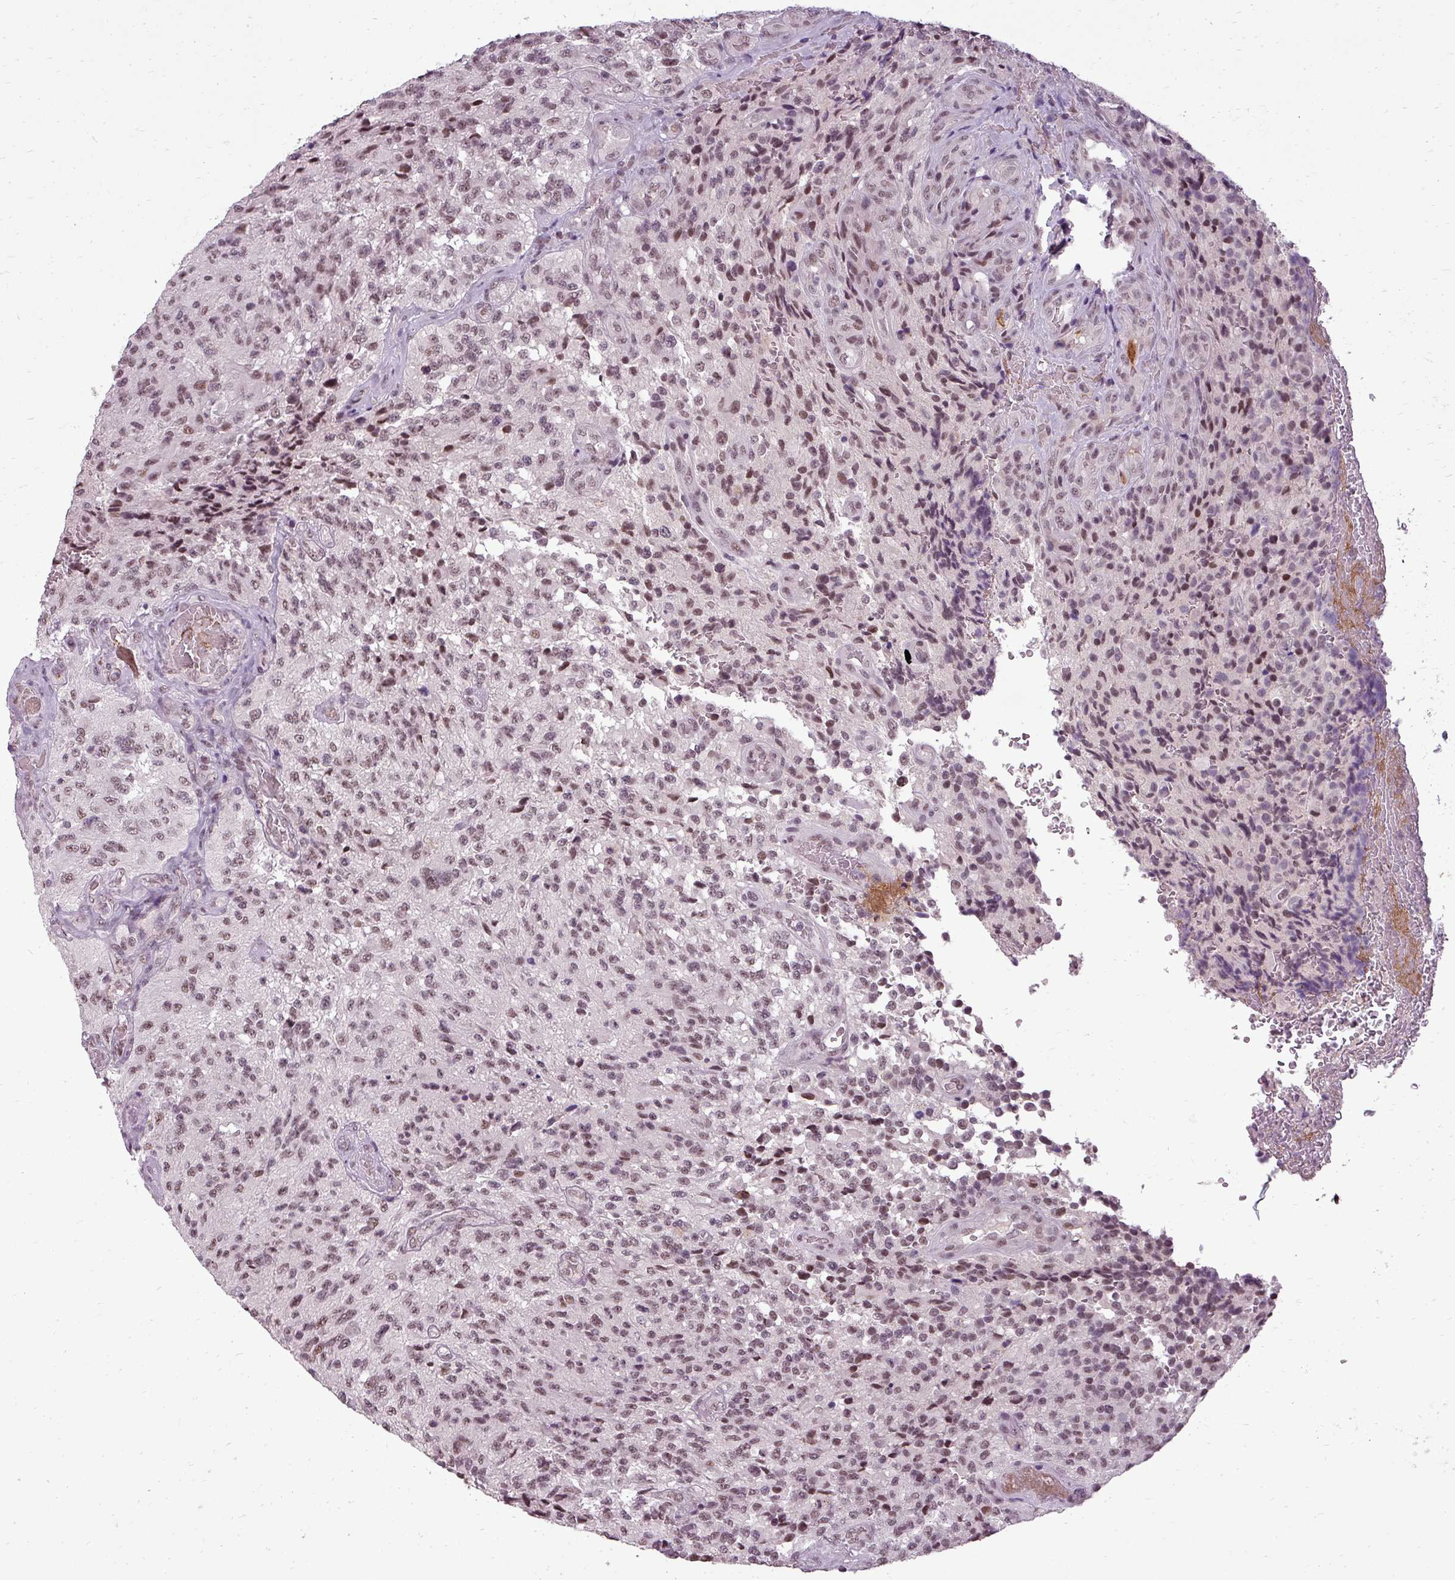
{"staining": {"intensity": "moderate", "quantity": ">75%", "location": "nuclear"}, "tissue": "glioma", "cell_type": "Tumor cells", "image_type": "cancer", "snomed": [{"axis": "morphology", "description": "Normal tissue, NOS"}, {"axis": "morphology", "description": "Glioma, malignant, High grade"}, {"axis": "topography", "description": "Cerebral cortex"}], "caption": "Immunohistochemical staining of human high-grade glioma (malignant) demonstrates medium levels of moderate nuclear protein staining in about >75% of tumor cells.", "gene": "BCAS3", "patient": {"sex": "male", "age": 56}}